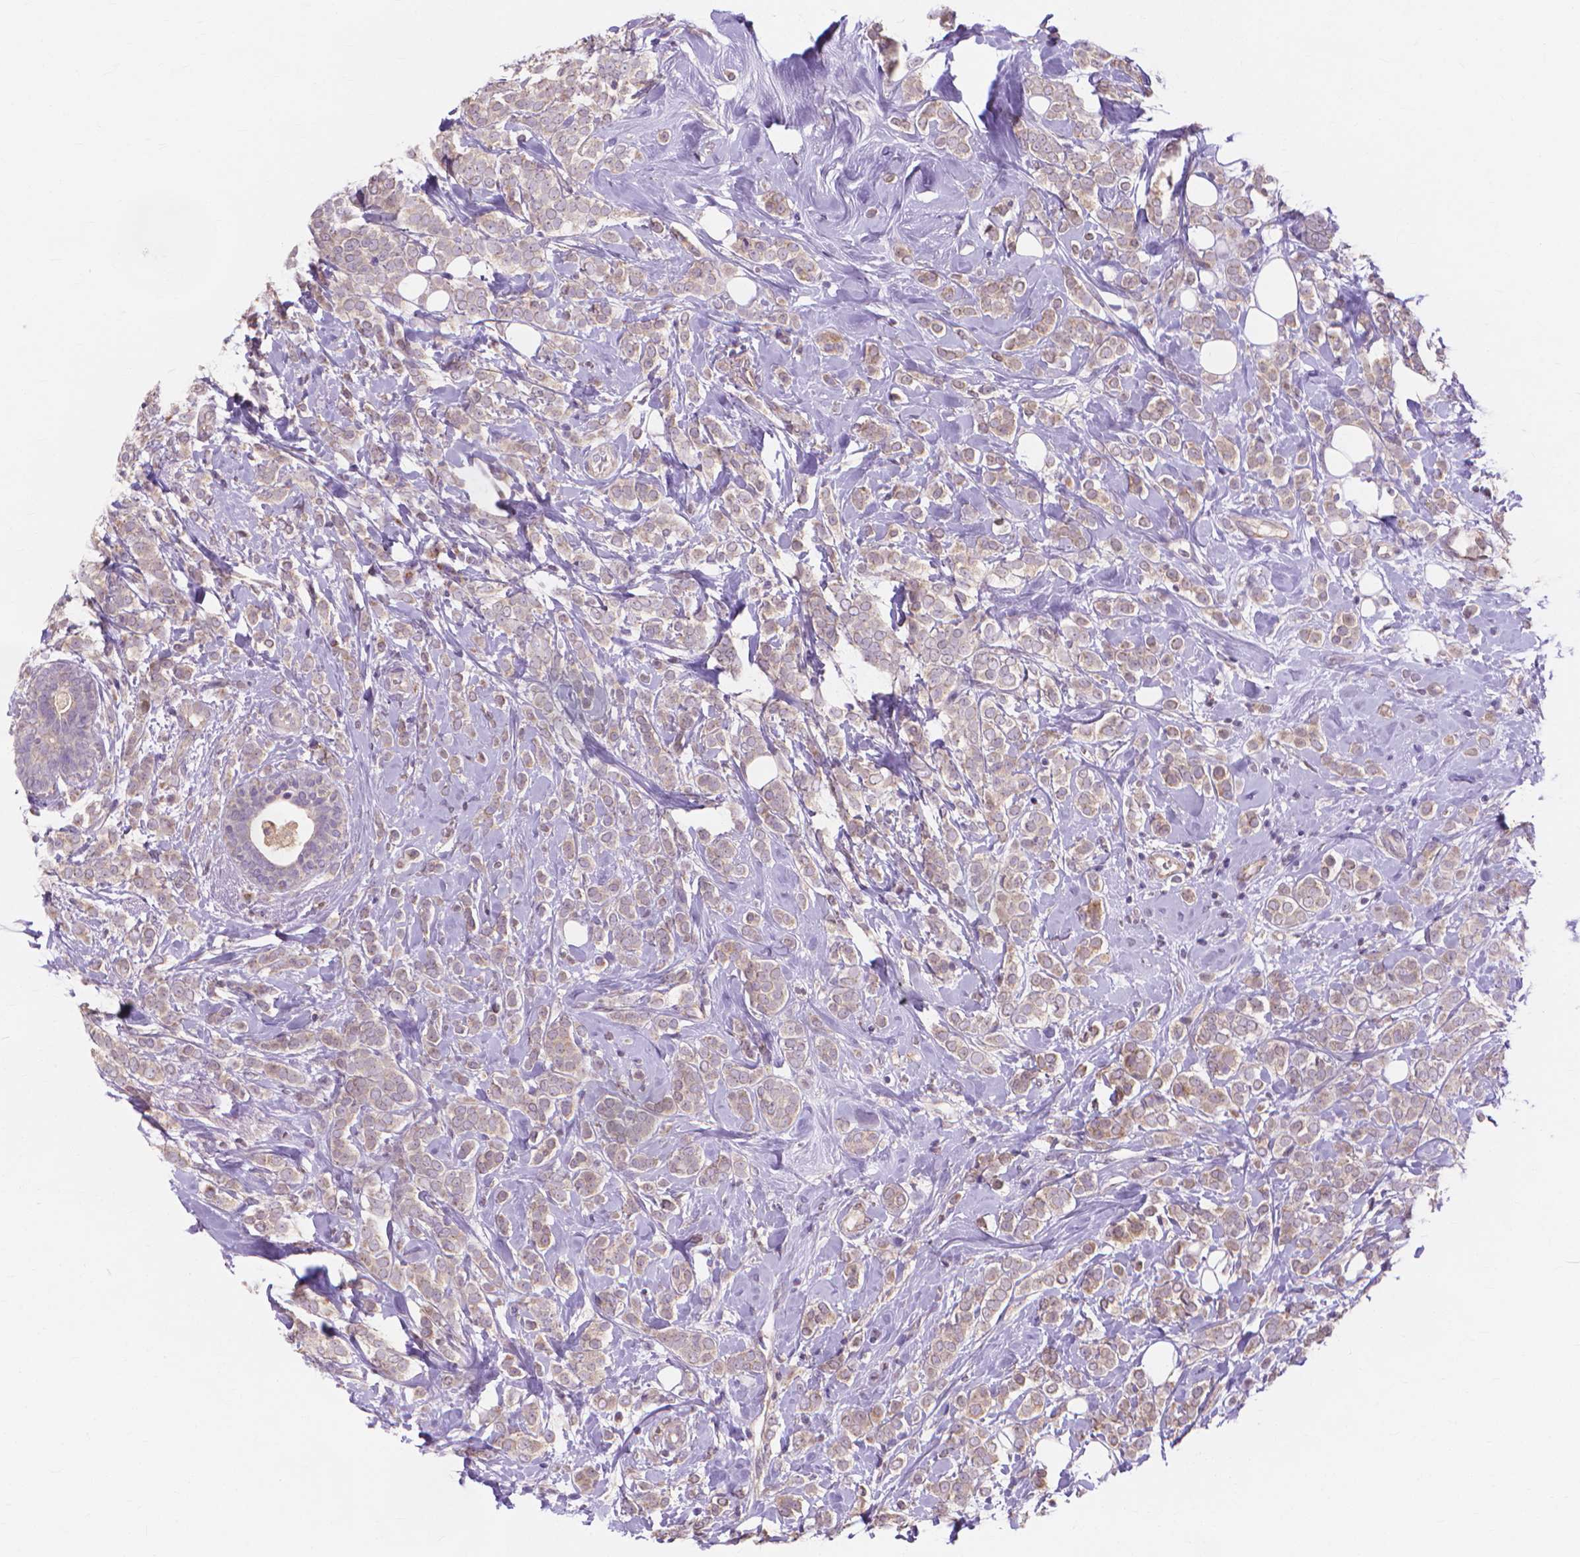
{"staining": {"intensity": "weak", "quantity": "<25%", "location": "cytoplasmic/membranous"}, "tissue": "breast cancer", "cell_type": "Tumor cells", "image_type": "cancer", "snomed": [{"axis": "morphology", "description": "Lobular carcinoma"}, {"axis": "topography", "description": "Breast"}], "caption": "Immunohistochemical staining of human breast cancer displays no significant positivity in tumor cells.", "gene": "PRDM13", "patient": {"sex": "female", "age": 49}}